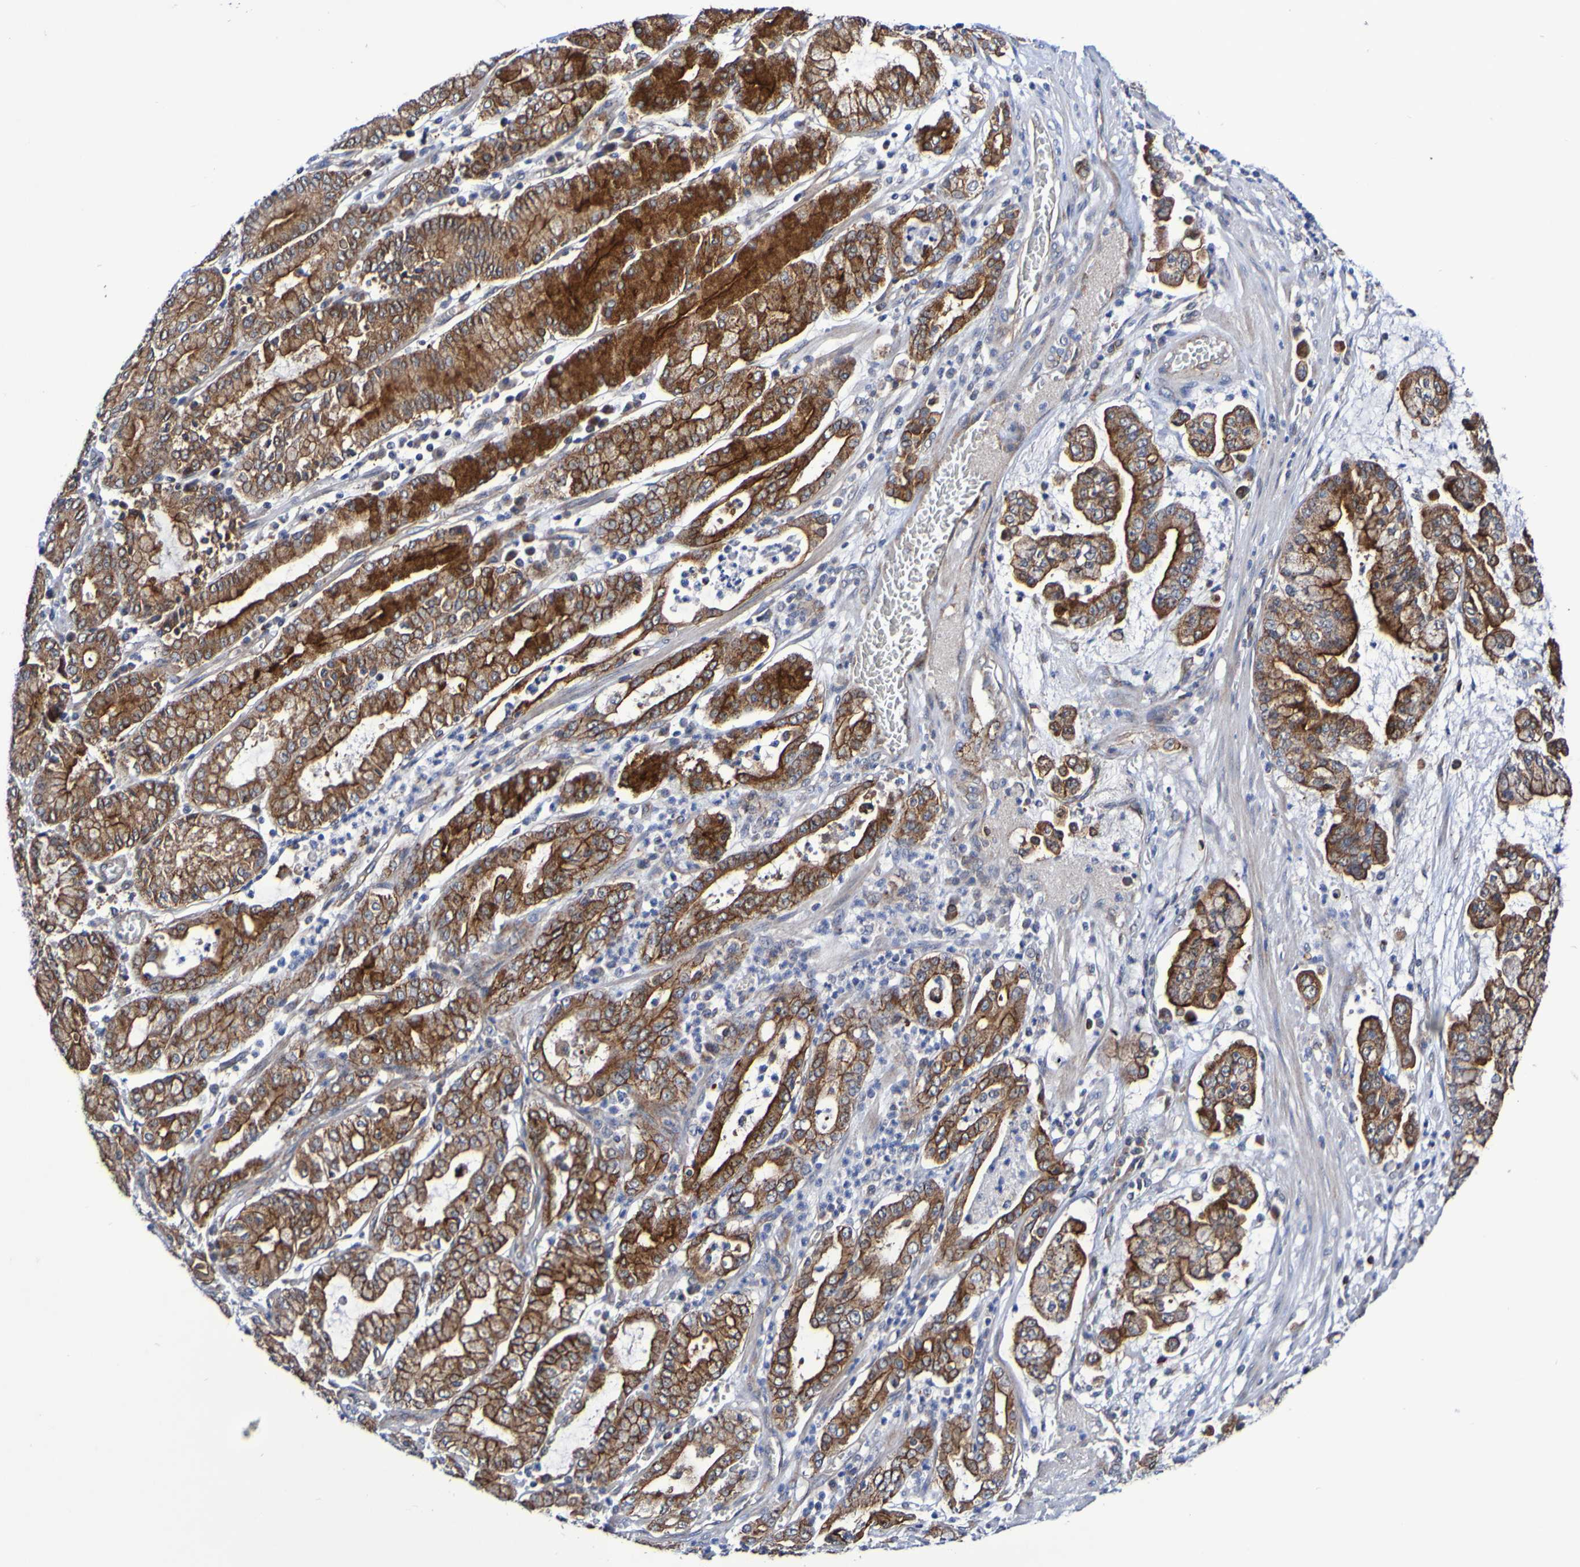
{"staining": {"intensity": "strong", "quantity": ">75%", "location": "cytoplasmic/membranous"}, "tissue": "stomach cancer", "cell_type": "Tumor cells", "image_type": "cancer", "snomed": [{"axis": "morphology", "description": "Normal tissue, NOS"}, {"axis": "morphology", "description": "Adenocarcinoma, NOS"}, {"axis": "topography", "description": "Stomach, upper"}, {"axis": "topography", "description": "Stomach"}], "caption": "Human stomach cancer stained with a protein marker shows strong staining in tumor cells.", "gene": "GJB1", "patient": {"sex": "male", "age": 76}}